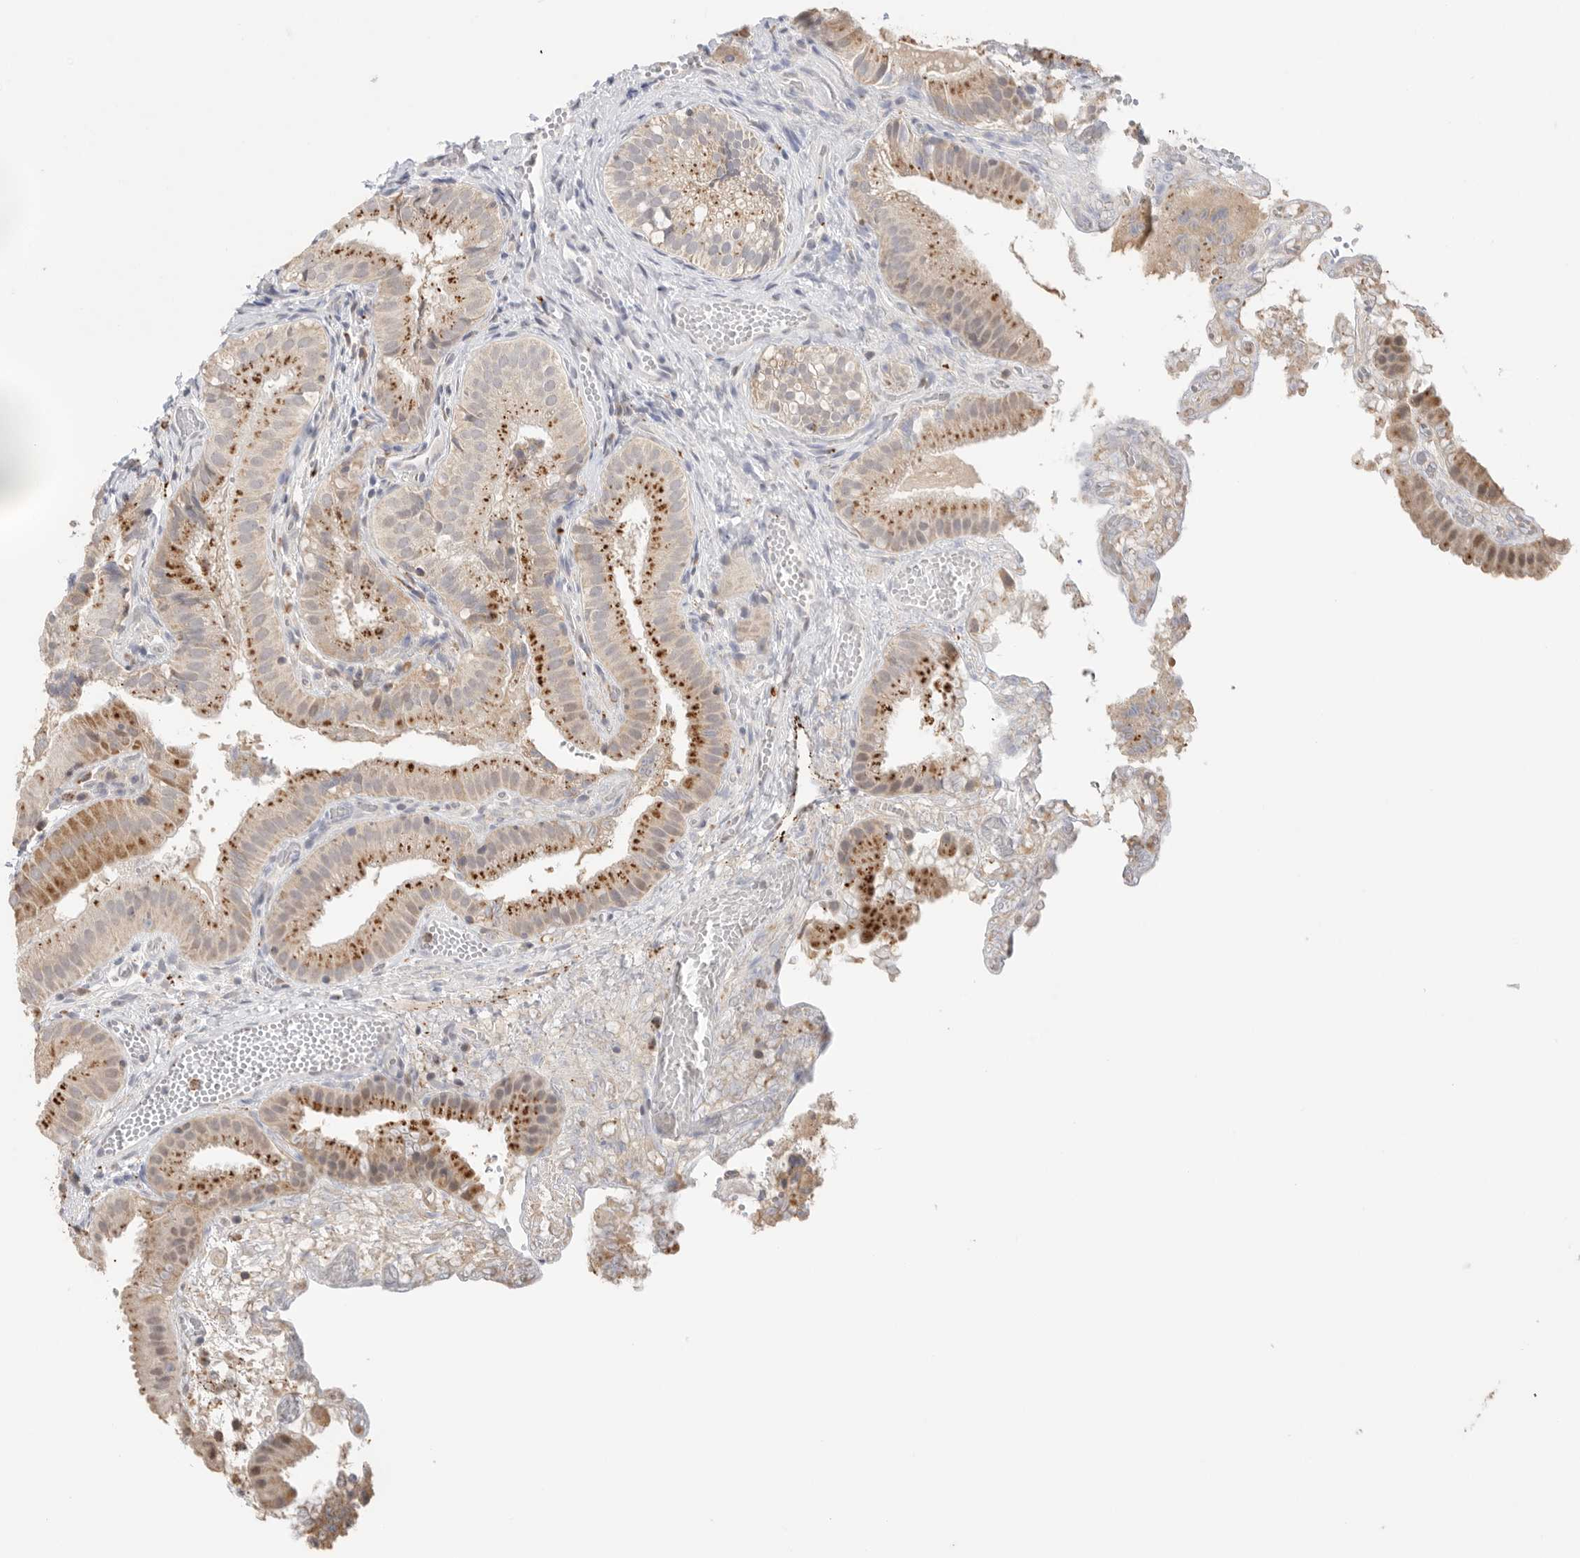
{"staining": {"intensity": "strong", "quantity": ">75%", "location": "cytoplasmic/membranous"}, "tissue": "gallbladder", "cell_type": "Glandular cells", "image_type": "normal", "snomed": [{"axis": "morphology", "description": "Normal tissue, NOS"}, {"axis": "topography", "description": "Gallbladder"}], "caption": "High-magnification brightfield microscopy of normal gallbladder stained with DAB (brown) and counterstained with hematoxylin (blue). glandular cells exhibit strong cytoplasmic/membranous staining is appreciated in approximately>75% of cells. (Brightfield microscopy of DAB IHC at high magnification).", "gene": "GGH", "patient": {"sex": "female", "age": 30}}